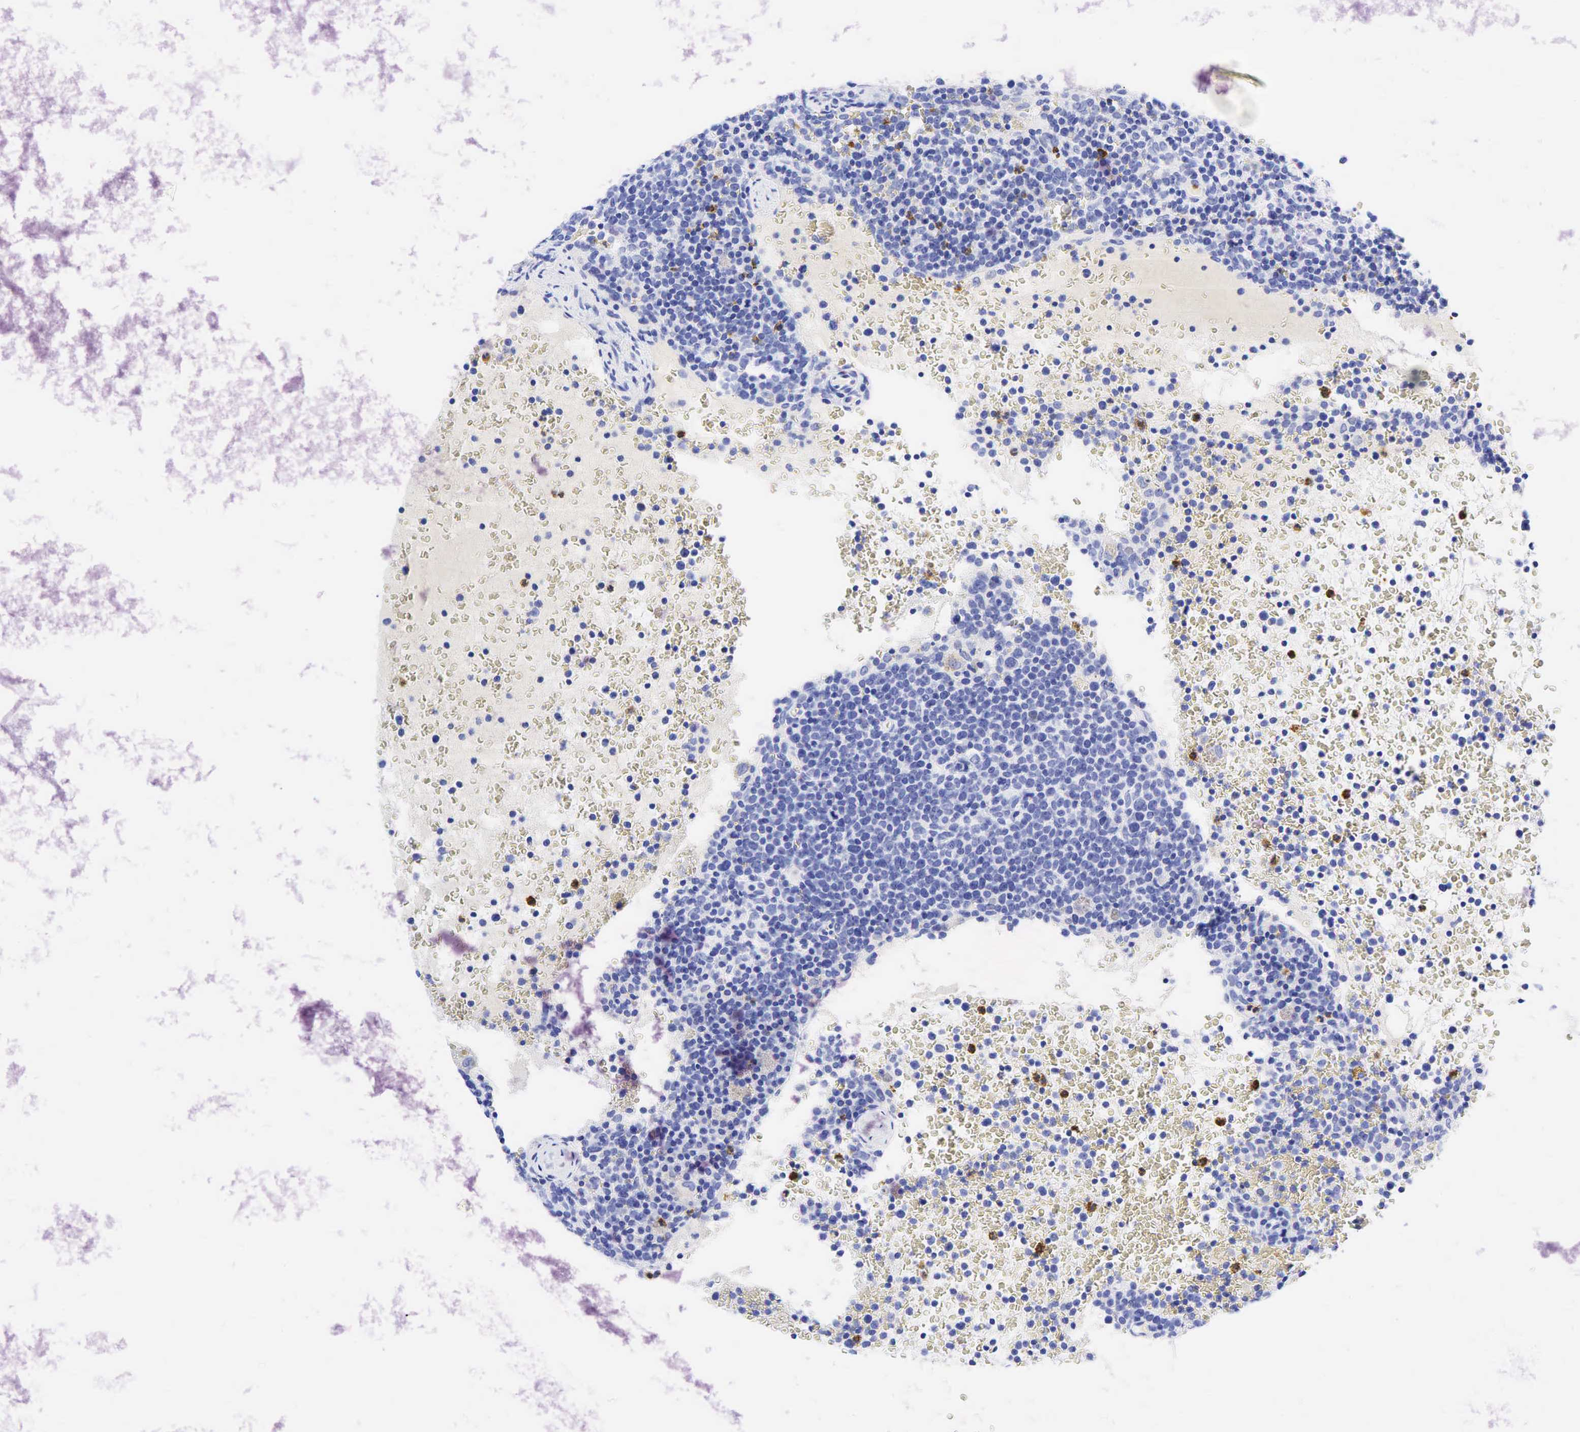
{"staining": {"intensity": "negative", "quantity": "none", "location": "none"}, "tissue": "lymphoma", "cell_type": "Tumor cells", "image_type": "cancer", "snomed": [{"axis": "morphology", "description": "Malignant lymphoma, non-Hodgkin's type, High grade"}, {"axis": "topography", "description": "Lymph node"}], "caption": "Immunohistochemistry (IHC) histopathology image of neoplastic tissue: lymphoma stained with DAB (3,3'-diaminobenzidine) displays no significant protein expression in tumor cells.", "gene": "FUT4", "patient": {"sex": "female", "age": 76}}